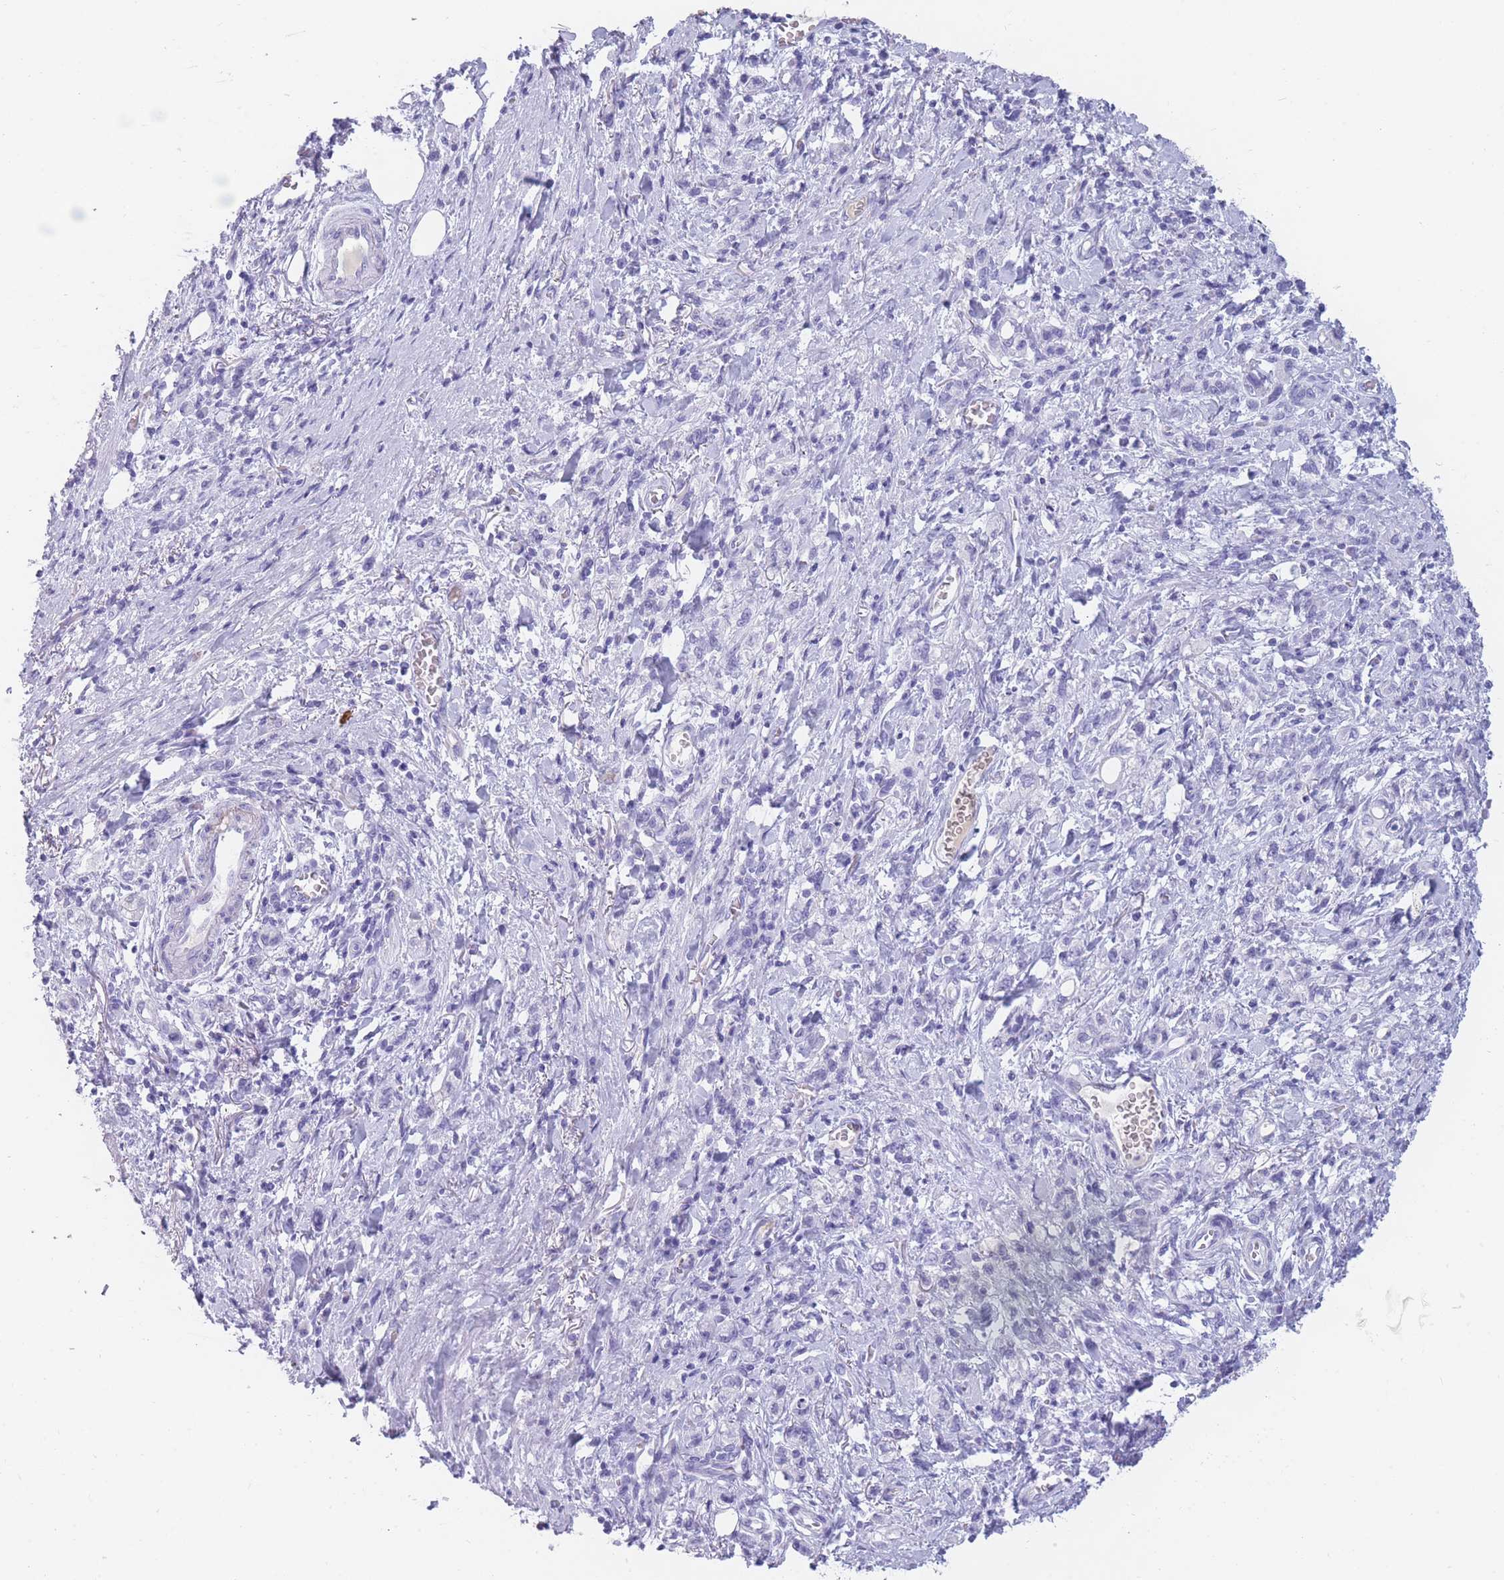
{"staining": {"intensity": "negative", "quantity": "none", "location": "none"}, "tissue": "stomach cancer", "cell_type": "Tumor cells", "image_type": "cancer", "snomed": [{"axis": "morphology", "description": "Adenocarcinoma, NOS"}, {"axis": "topography", "description": "Stomach"}], "caption": "Human adenocarcinoma (stomach) stained for a protein using immunohistochemistry exhibits no expression in tumor cells.", "gene": "TNFSF11", "patient": {"sex": "male", "age": 77}}